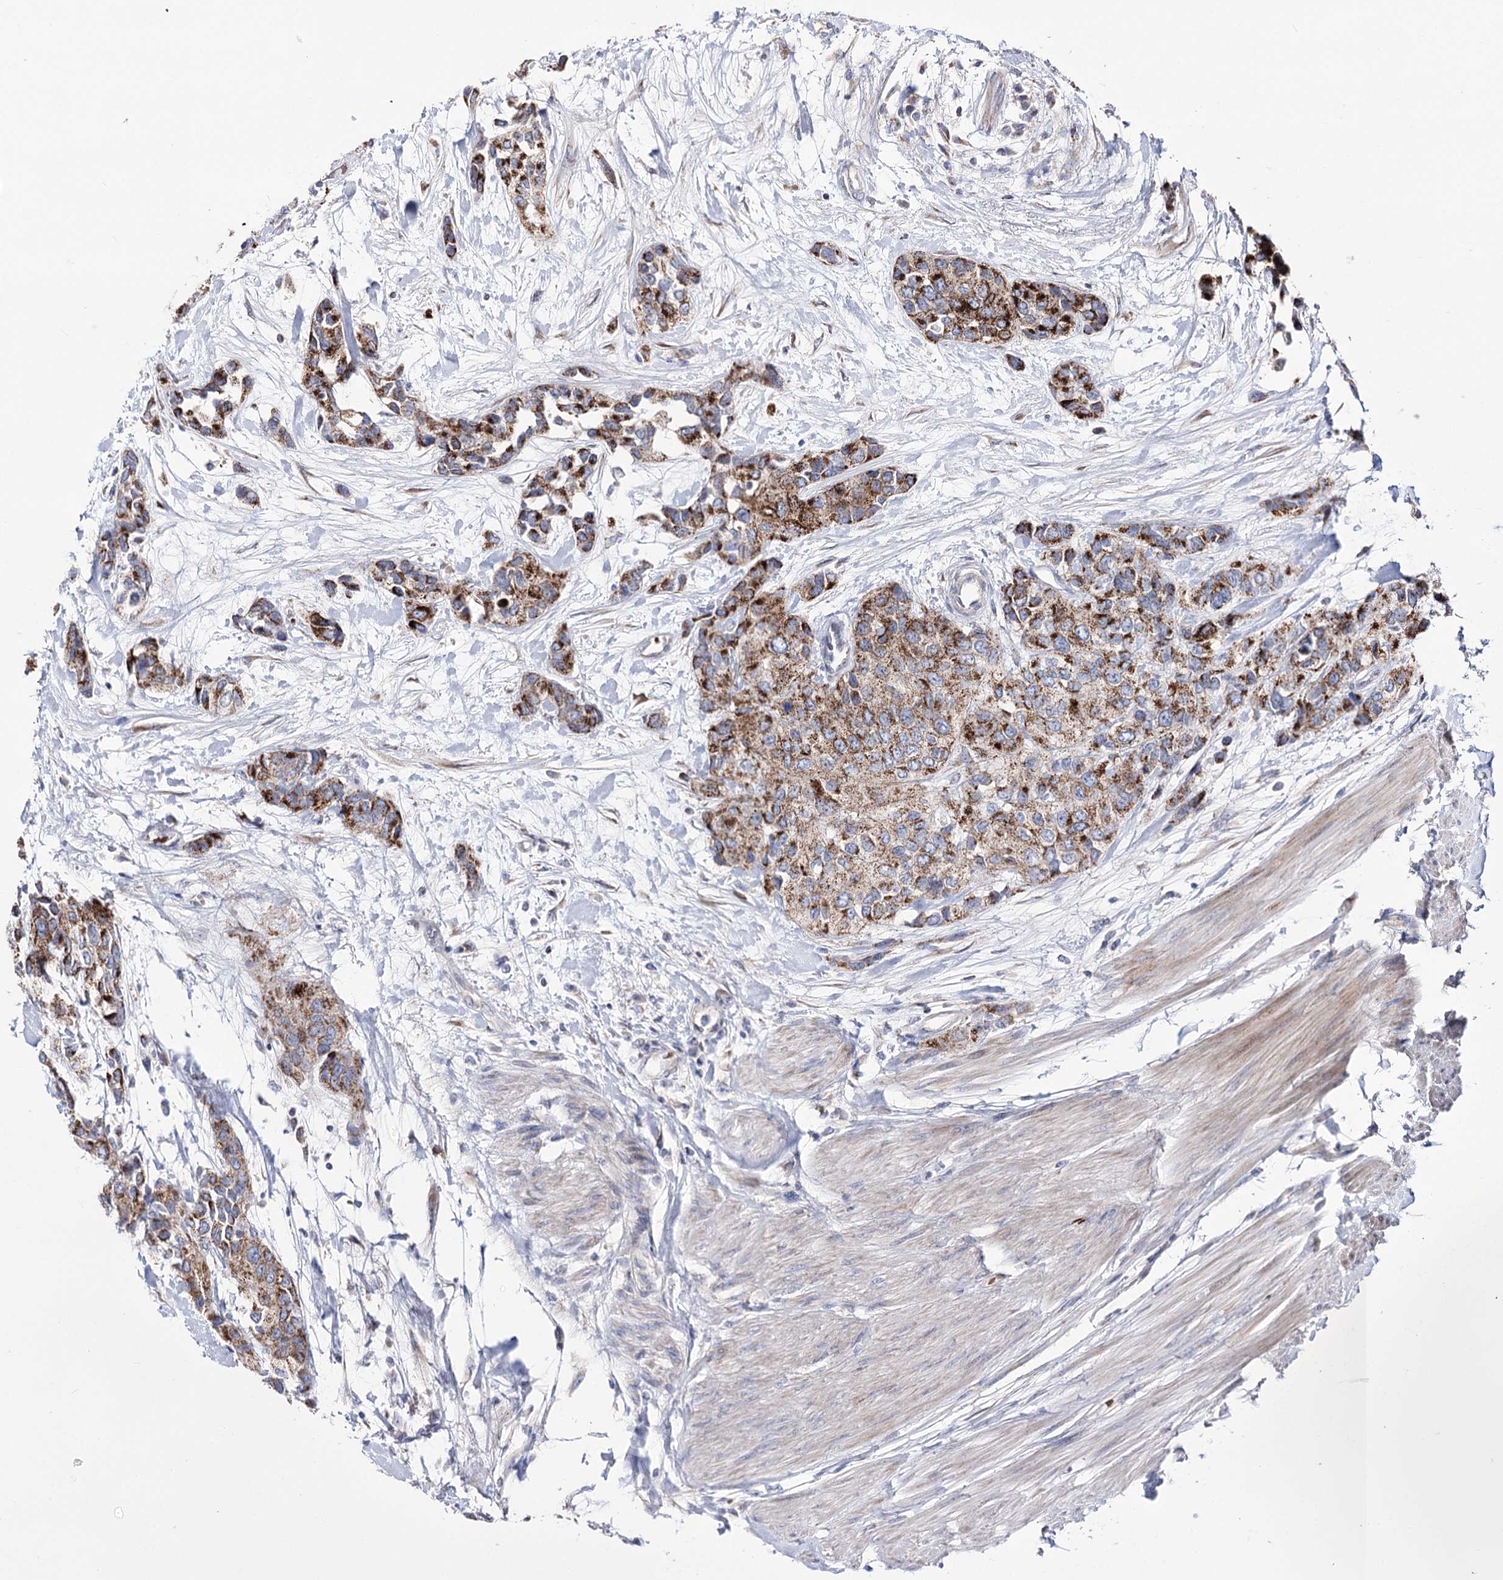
{"staining": {"intensity": "strong", "quantity": ">75%", "location": "cytoplasmic/membranous"}, "tissue": "urothelial cancer", "cell_type": "Tumor cells", "image_type": "cancer", "snomed": [{"axis": "morphology", "description": "Normal tissue, NOS"}, {"axis": "morphology", "description": "Urothelial carcinoma, High grade"}, {"axis": "topography", "description": "Vascular tissue"}, {"axis": "topography", "description": "Urinary bladder"}], "caption": "A histopathology image of human high-grade urothelial carcinoma stained for a protein shows strong cytoplasmic/membranous brown staining in tumor cells. (DAB (3,3'-diaminobenzidine) IHC, brown staining for protein, blue staining for nuclei).", "gene": "OSBPL5", "patient": {"sex": "female", "age": 56}}